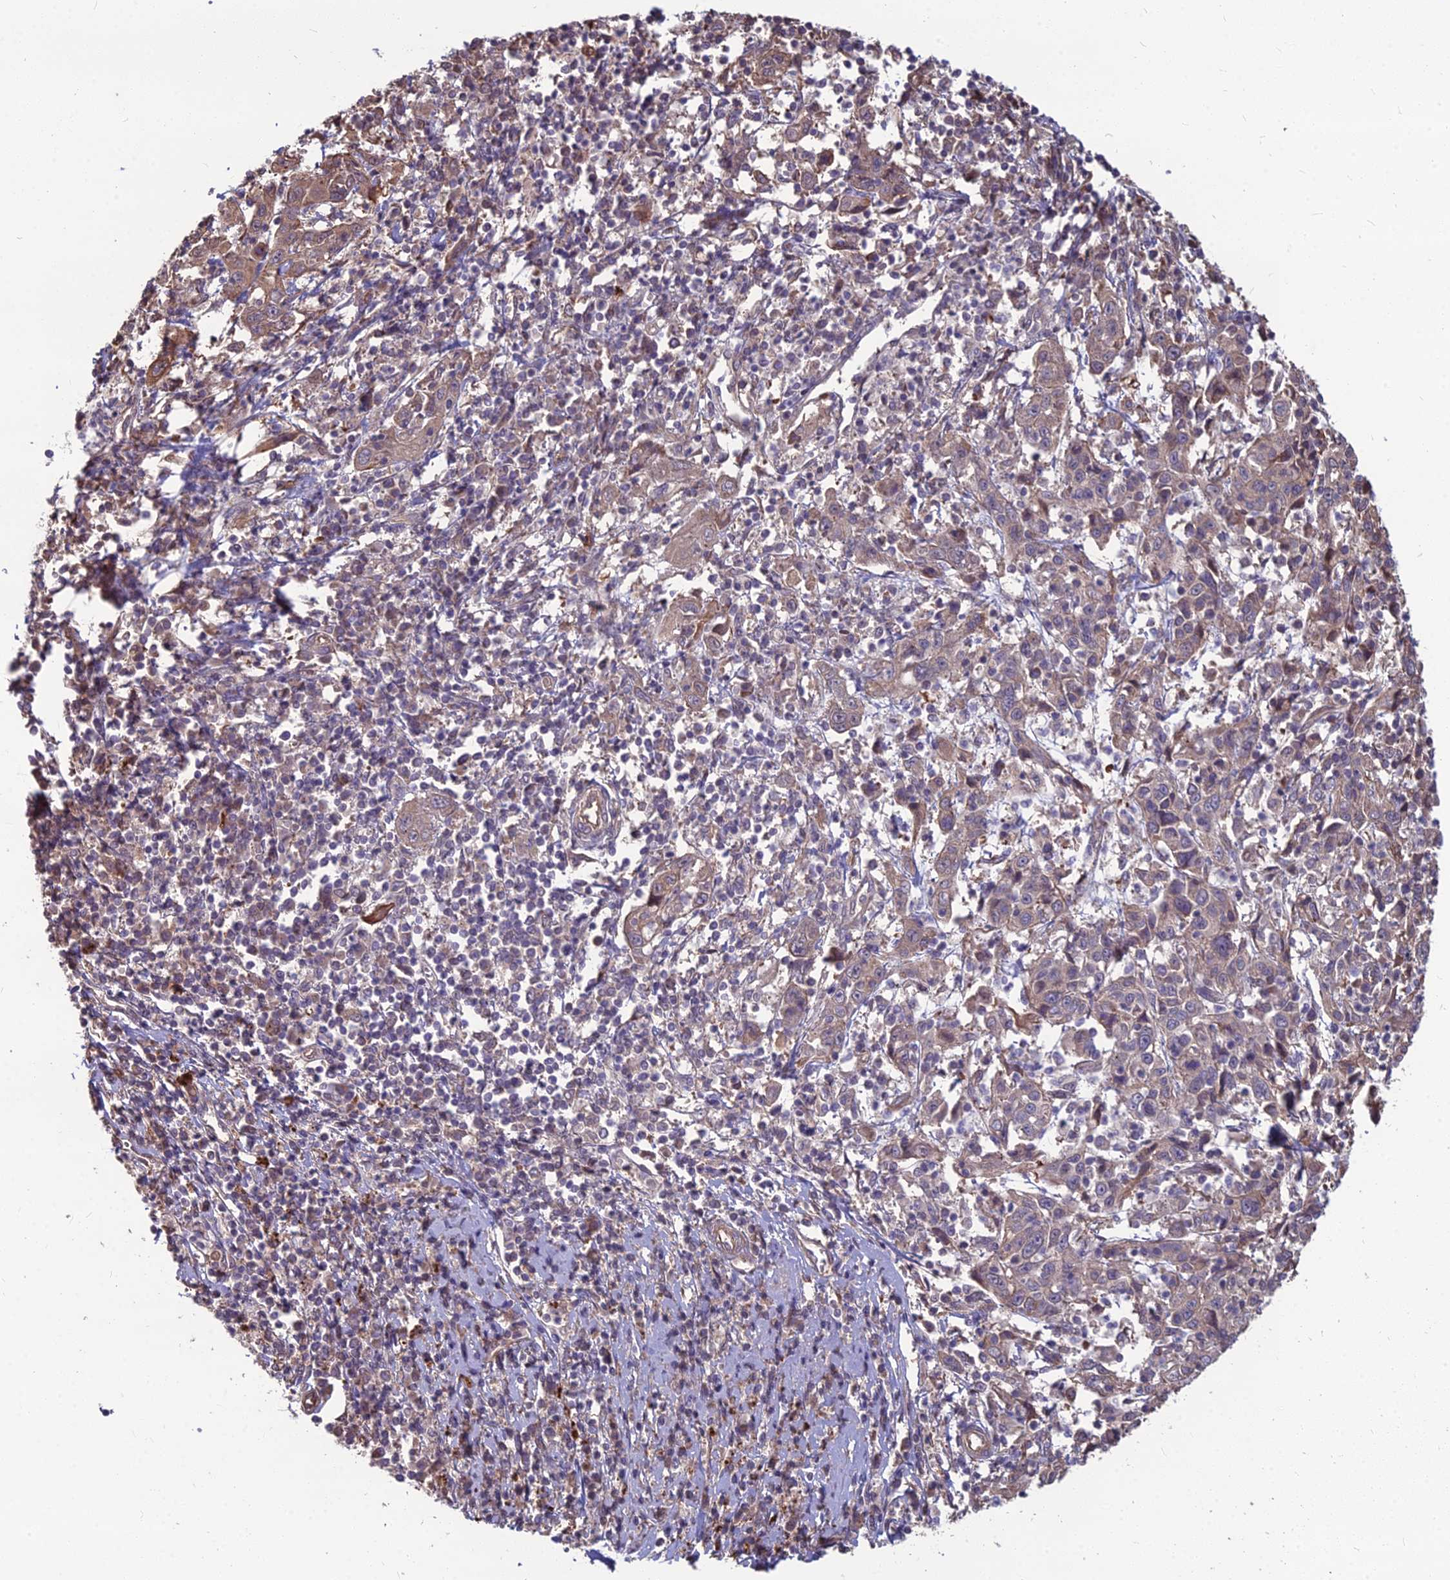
{"staining": {"intensity": "moderate", "quantity": "25%-75%", "location": "cytoplasmic/membranous"}, "tissue": "cervical cancer", "cell_type": "Tumor cells", "image_type": "cancer", "snomed": [{"axis": "morphology", "description": "Squamous cell carcinoma, NOS"}, {"axis": "topography", "description": "Cervix"}], "caption": "This histopathology image reveals immunohistochemistry staining of human cervical squamous cell carcinoma, with medium moderate cytoplasmic/membranous positivity in about 25%-75% of tumor cells.", "gene": "LSM6", "patient": {"sex": "female", "age": 46}}